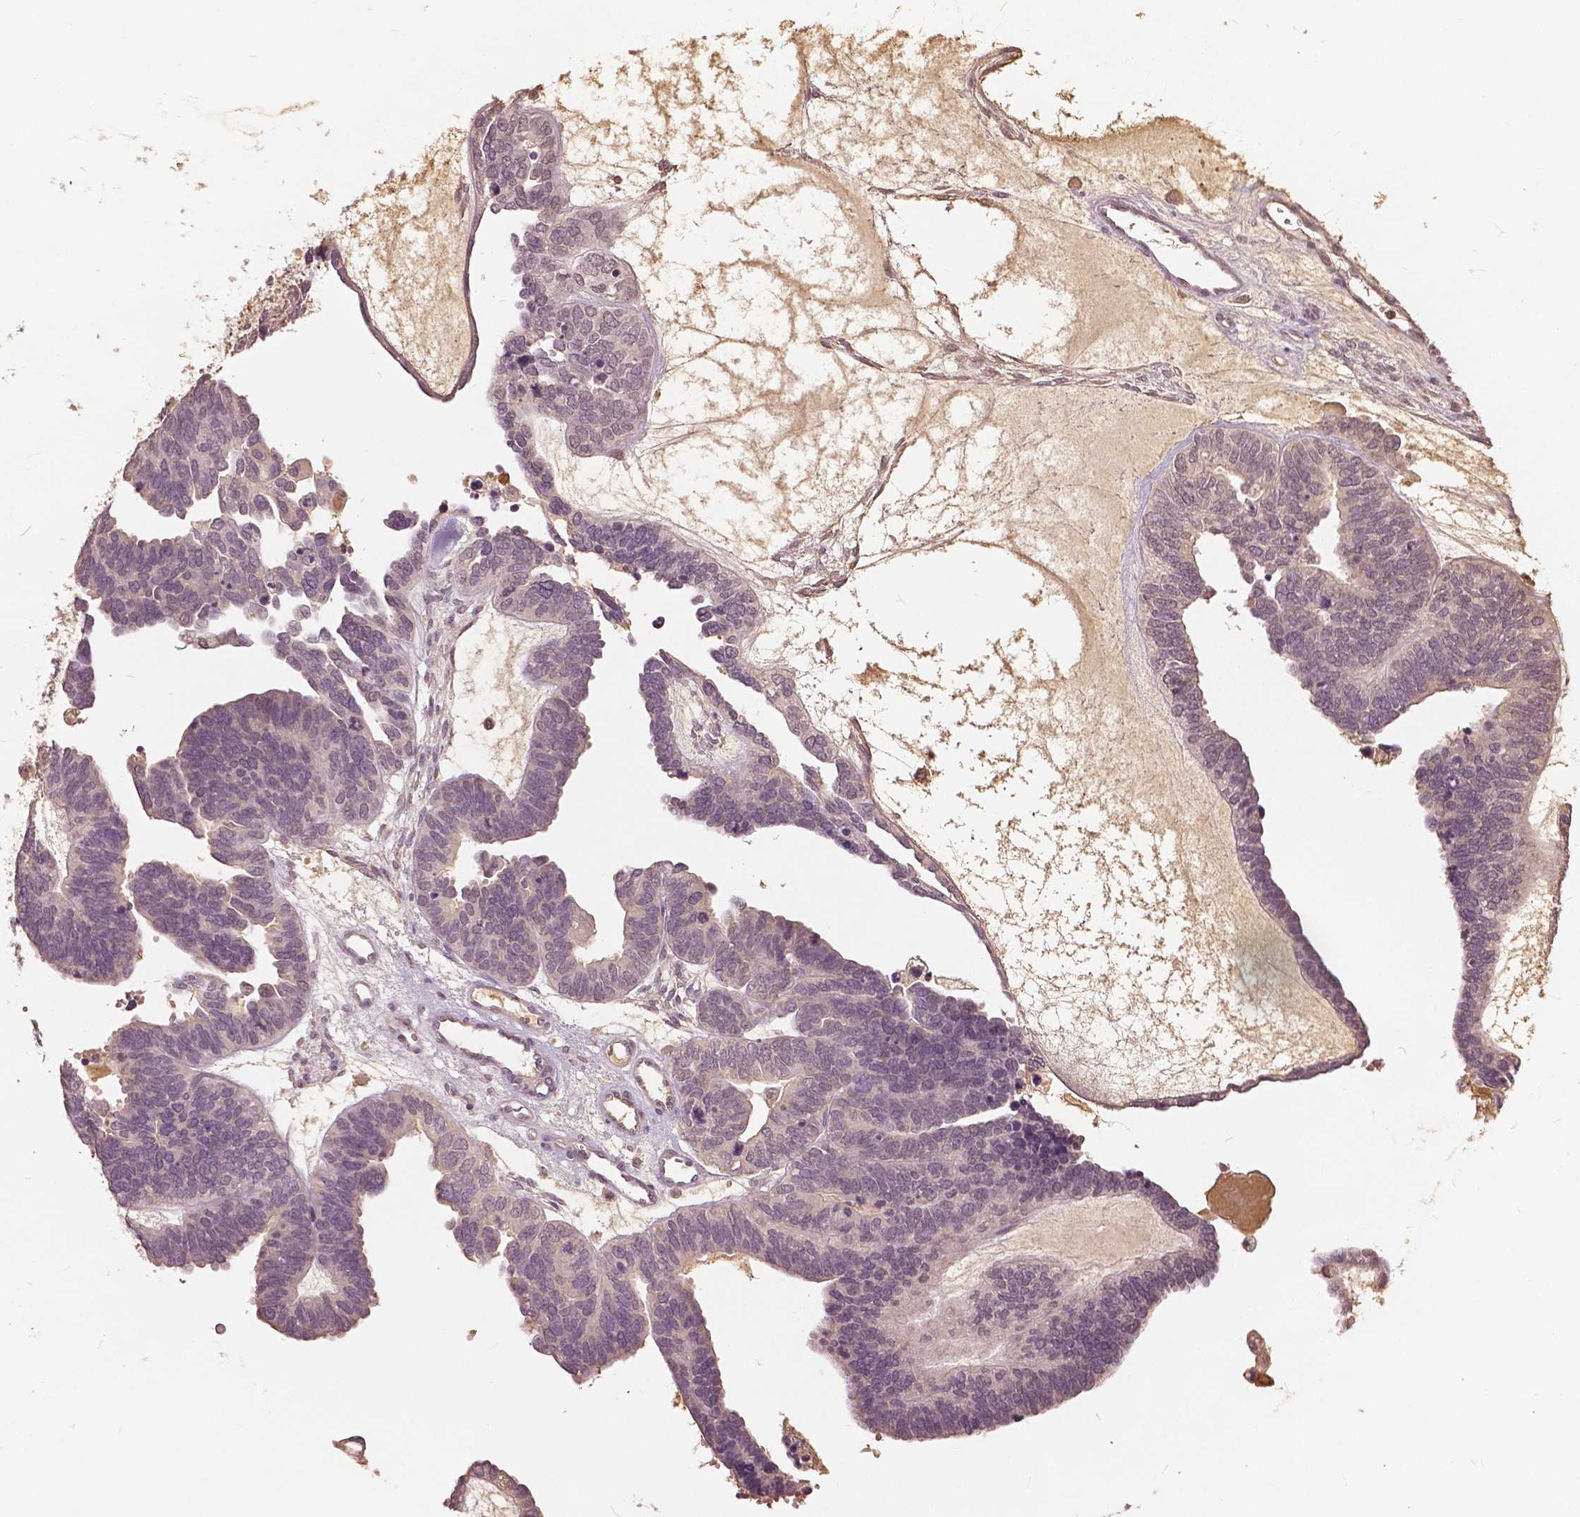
{"staining": {"intensity": "weak", "quantity": "<25%", "location": "nuclear"}, "tissue": "ovarian cancer", "cell_type": "Tumor cells", "image_type": "cancer", "snomed": [{"axis": "morphology", "description": "Cystadenocarcinoma, serous, NOS"}, {"axis": "topography", "description": "Ovary"}], "caption": "Human ovarian cancer stained for a protein using immunohistochemistry (IHC) shows no expression in tumor cells.", "gene": "ANGPTL4", "patient": {"sex": "female", "age": 51}}